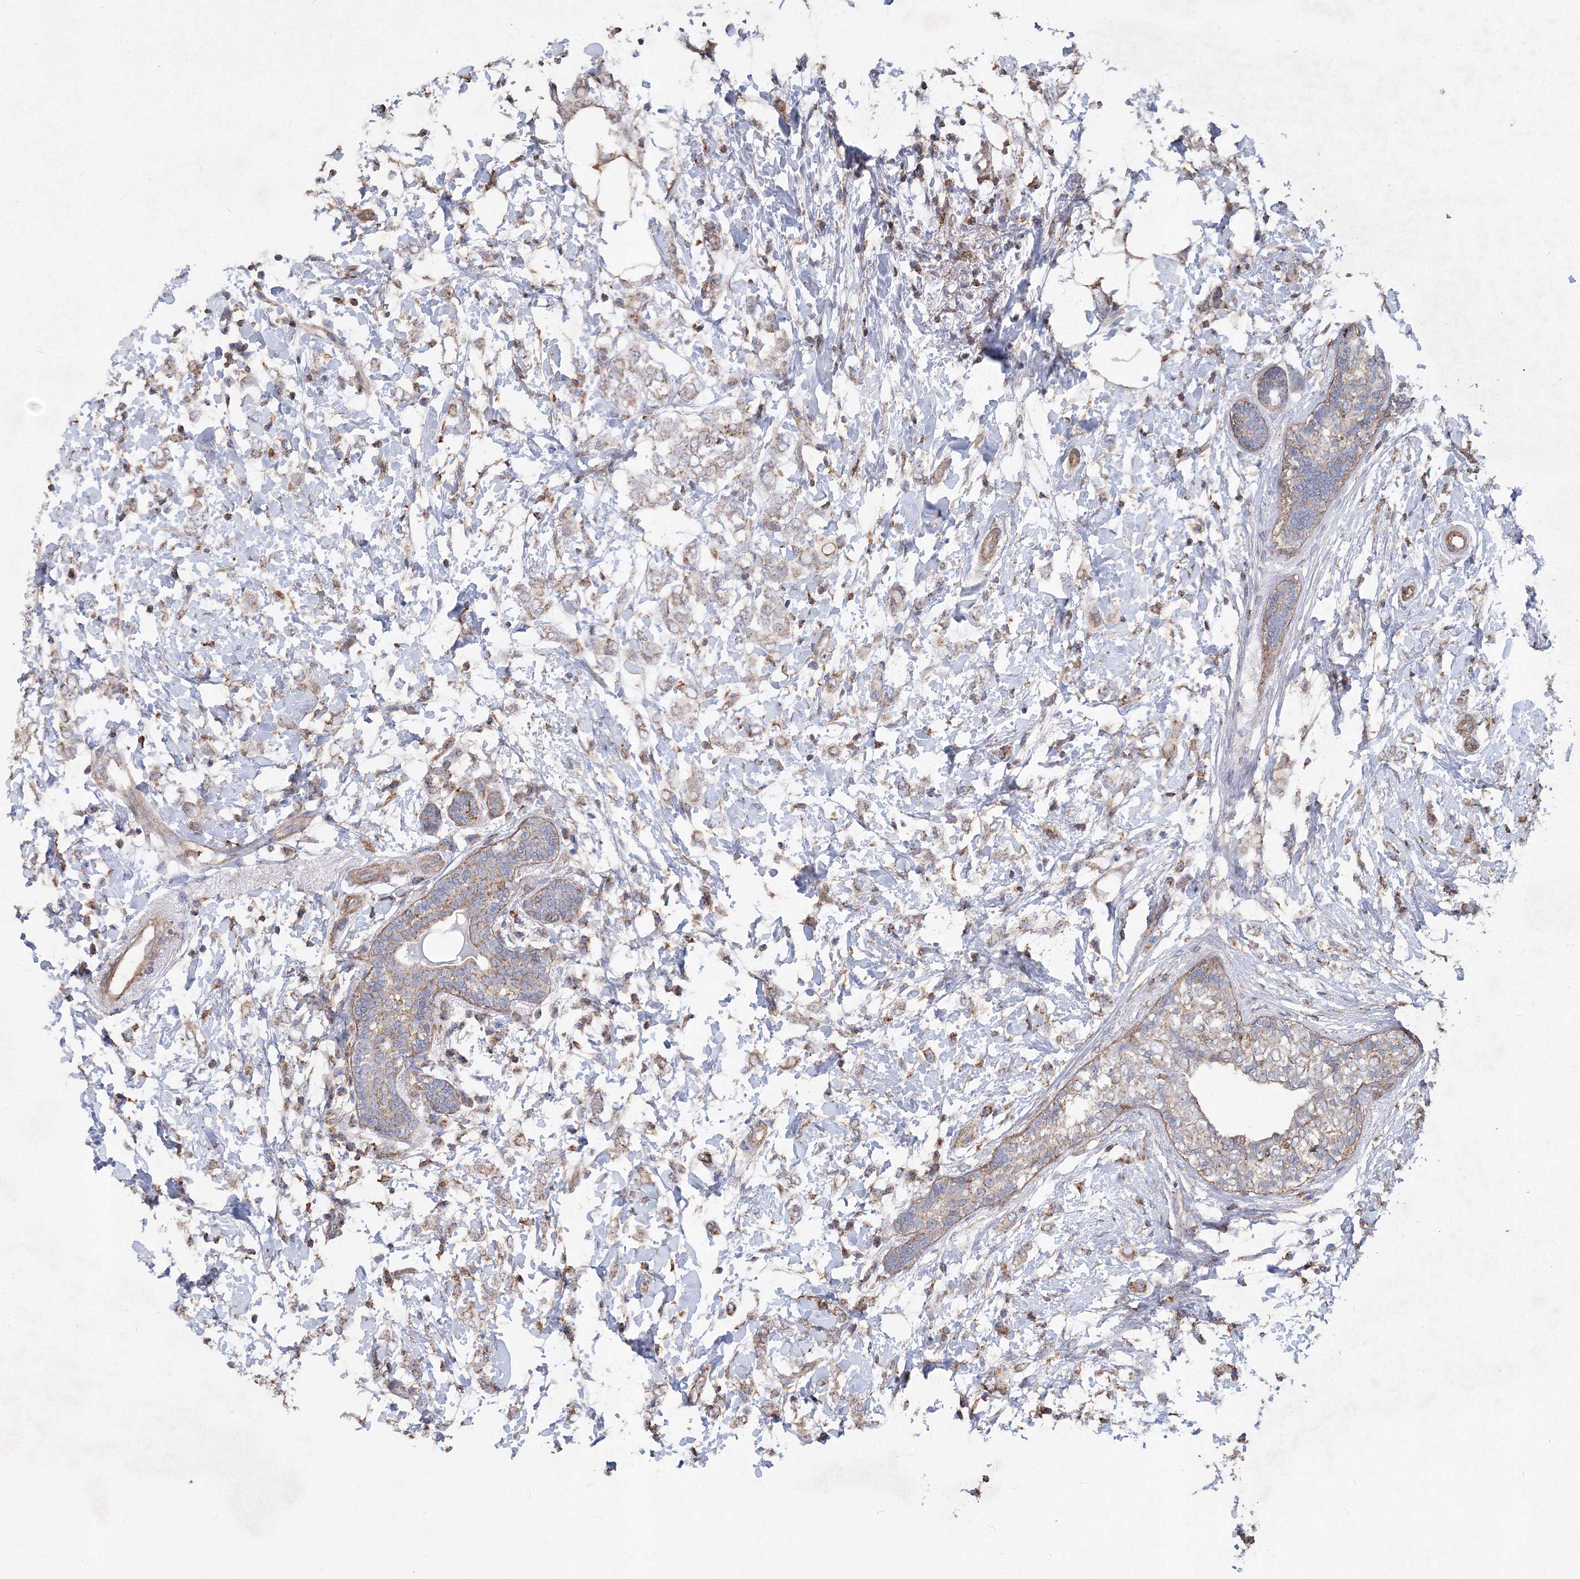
{"staining": {"intensity": "weak", "quantity": "25%-75%", "location": "cytoplasmic/membranous"}, "tissue": "breast cancer", "cell_type": "Tumor cells", "image_type": "cancer", "snomed": [{"axis": "morphology", "description": "Normal tissue, NOS"}, {"axis": "morphology", "description": "Lobular carcinoma"}, {"axis": "topography", "description": "Breast"}], "caption": "Breast lobular carcinoma was stained to show a protein in brown. There is low levels of weak cytoplasmic/membranous positivity in about 25%-75% of tumor cells.", "gene": "TMEM139", "patient": {"sex": "female", "age": 47}}